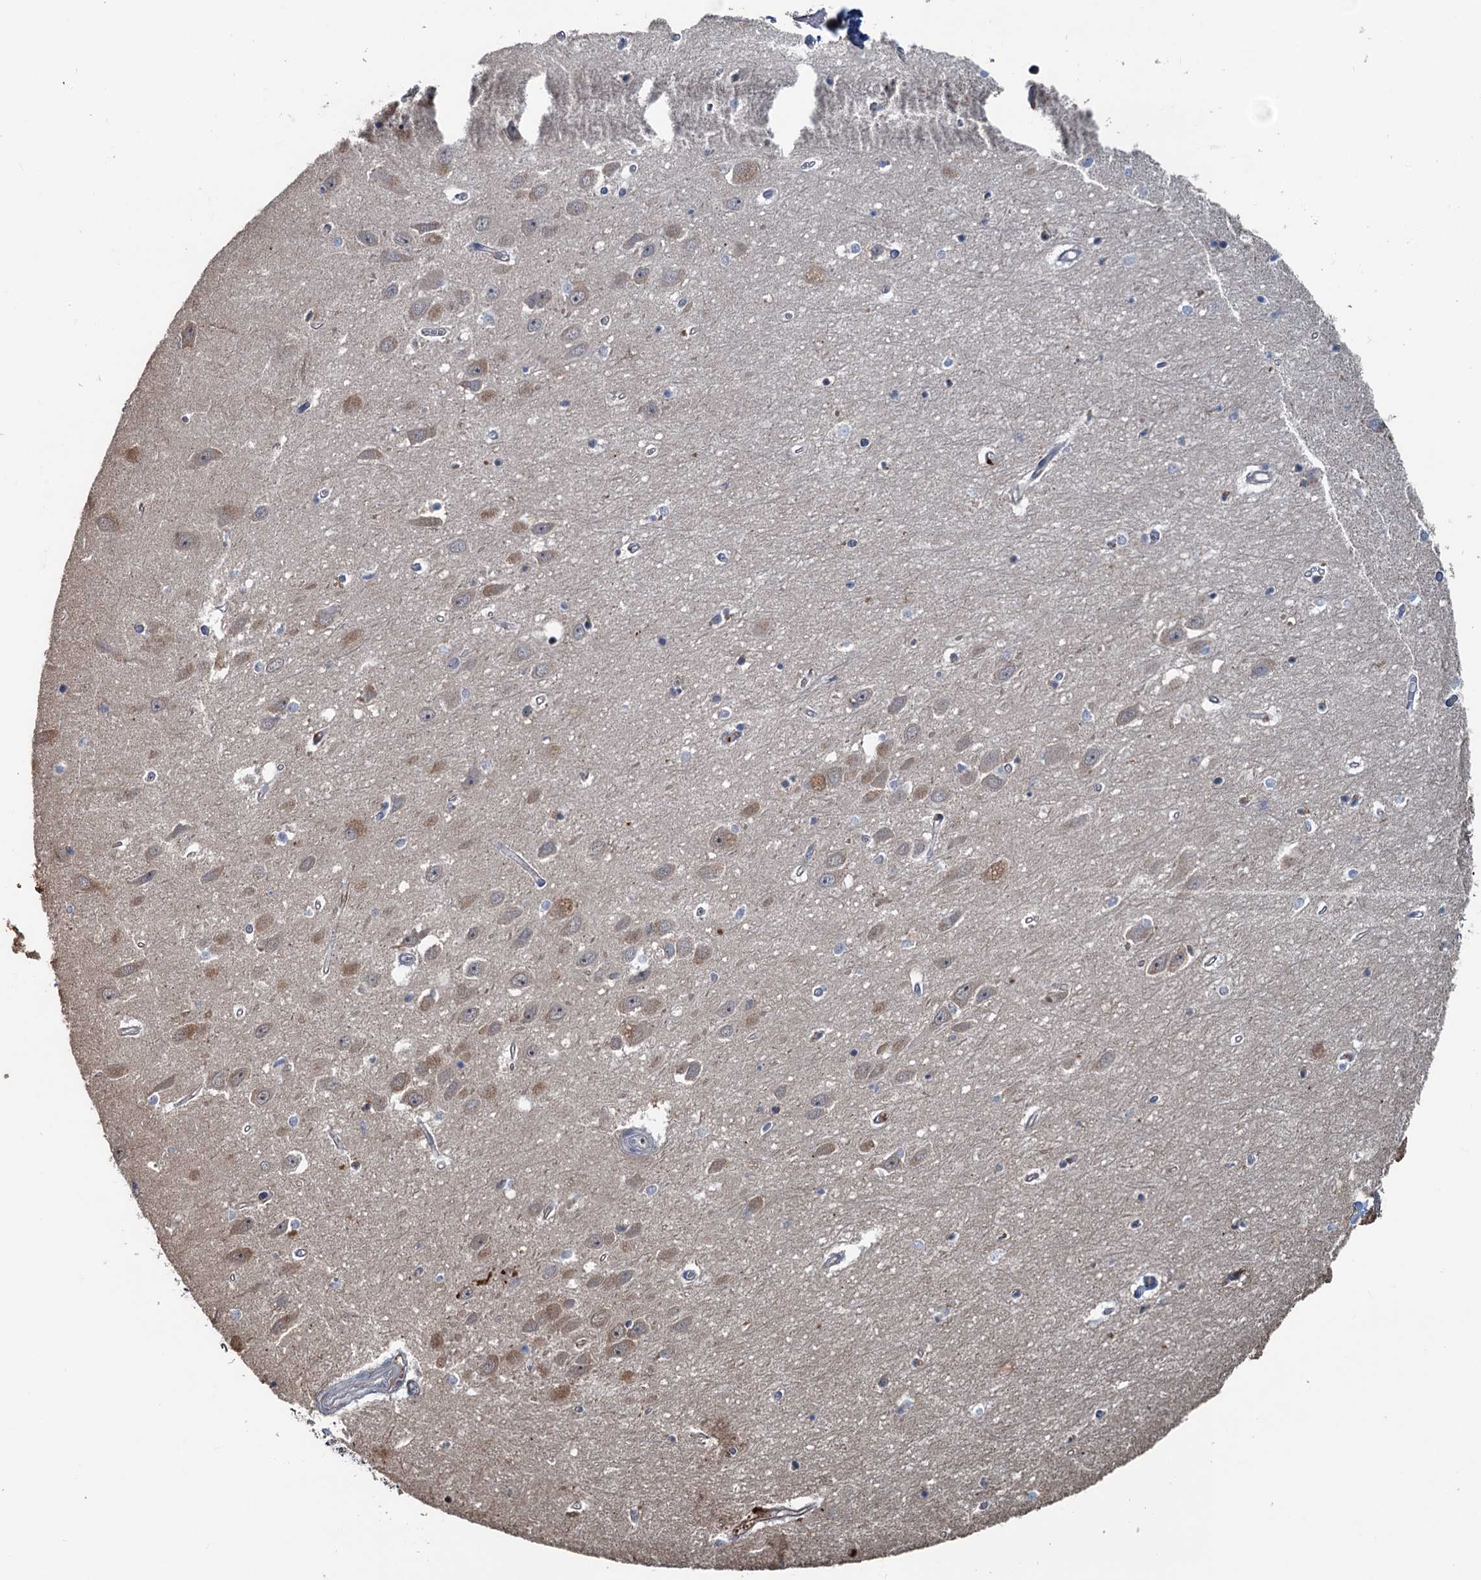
{"staining": {"intensity": "moderate", "quantity": "<25%", "location": "cytoplasmic/membranous"}, "tissue": "hippocampus", "cell_type": "Glial cells", "image_type": "normal", "snomed": [{"axis": "morphology", "description": "Normal tissue, NOS"}, {"axis": "topography", "description": "Hippocampus"}], "caption": "Glial cells show low levels of moderate cytoplasmic/membranous expression in about <25% of cells in unremarkable human hippocampus.", "gene": "TEDC1", "patient": {"sex": "female", "age": 64}}